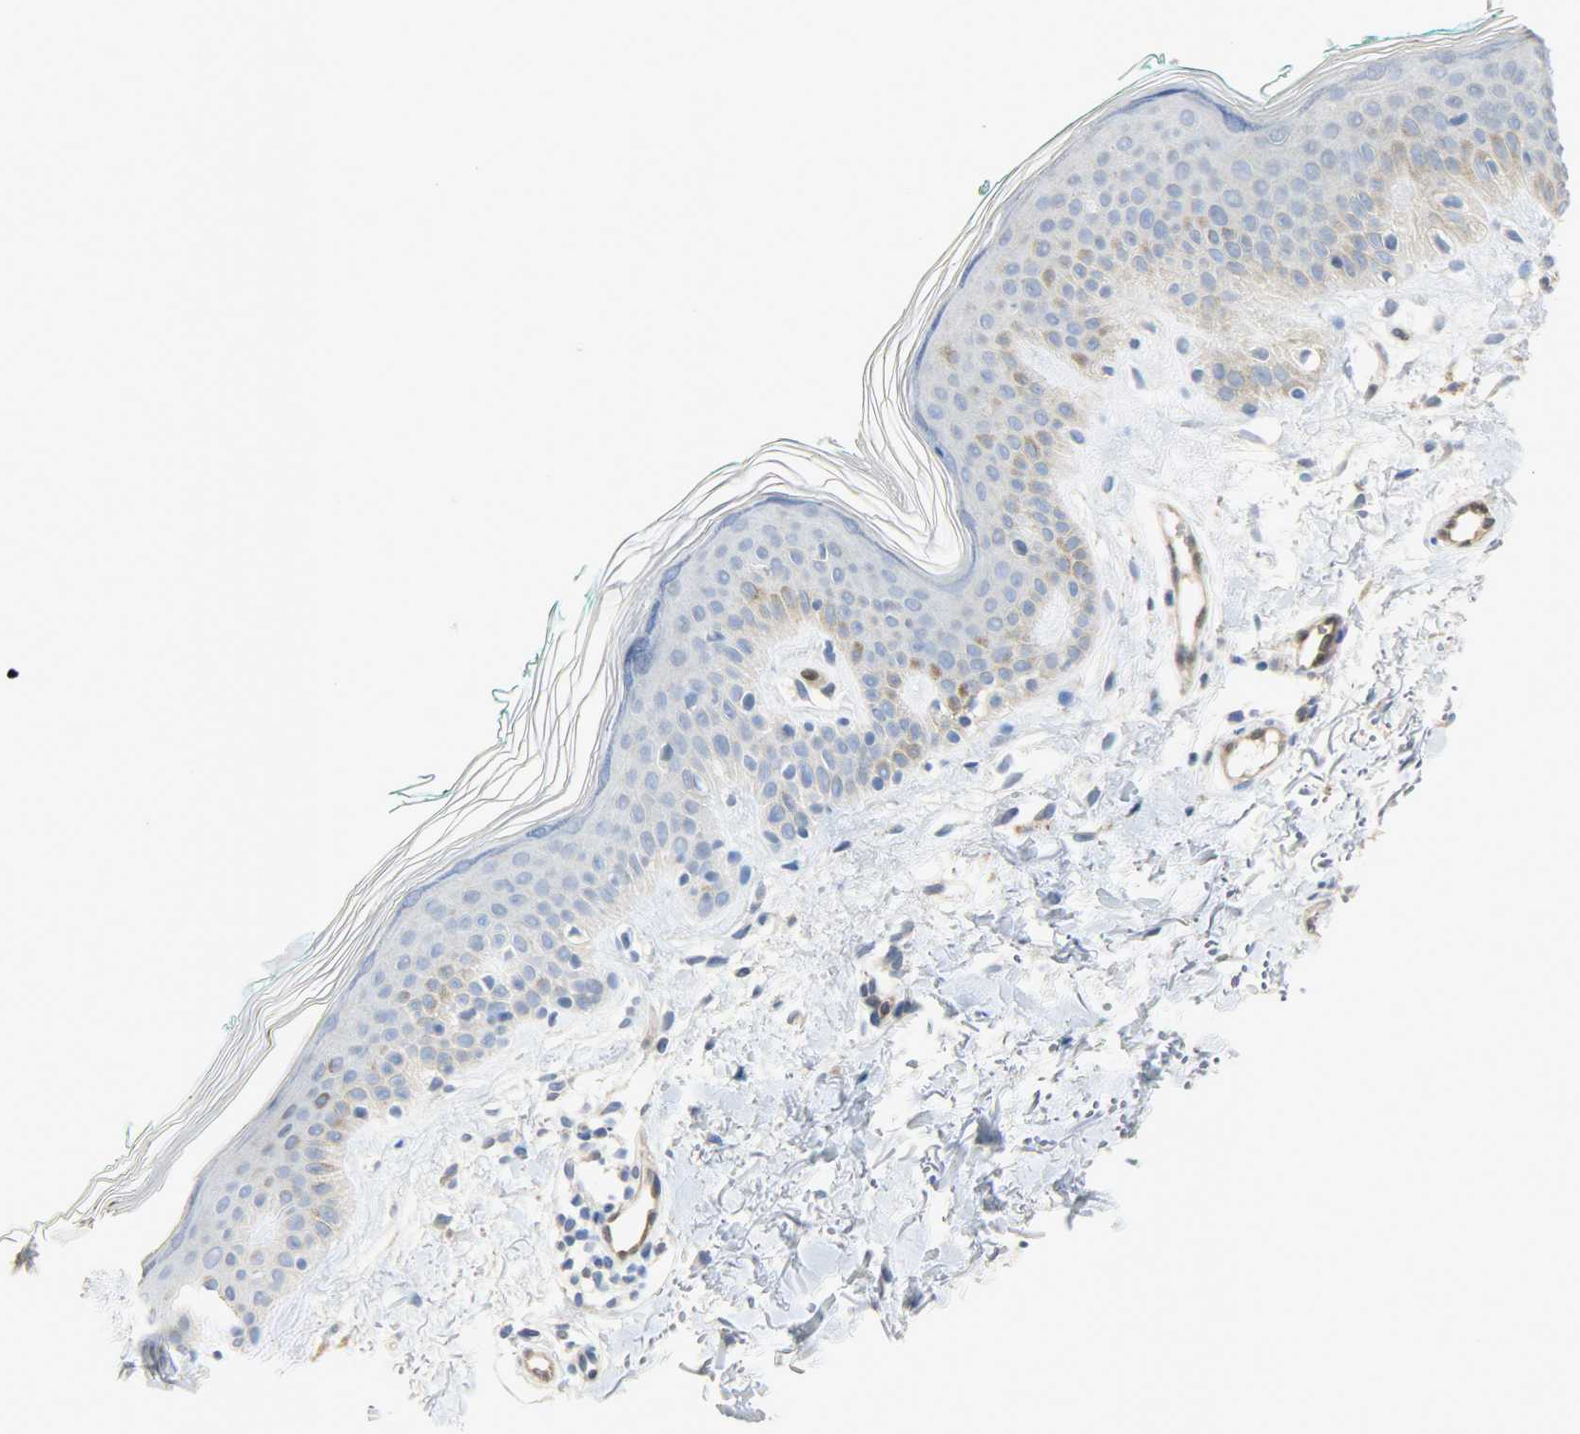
{"staining": {"intensity": "negative", "quantity": "none", "location": "none"}, "tissue": "skin", "cell_type": "Fibroblasts", "image_type": "normal", "snomed": [{"axis": "morphology", "description": "Normal tissue, NOS"}, {"axis": "topography", "description": "Skin"}], "caption": "Immunohistochemistry image of unremarkable skin: skin stained with DAB (3,3'-diaminobenzidine) exhibits no significant protein expression in fibroblasts.", "gene": "FKBP1A", "patient": {"sex": "male", "age": 71}}